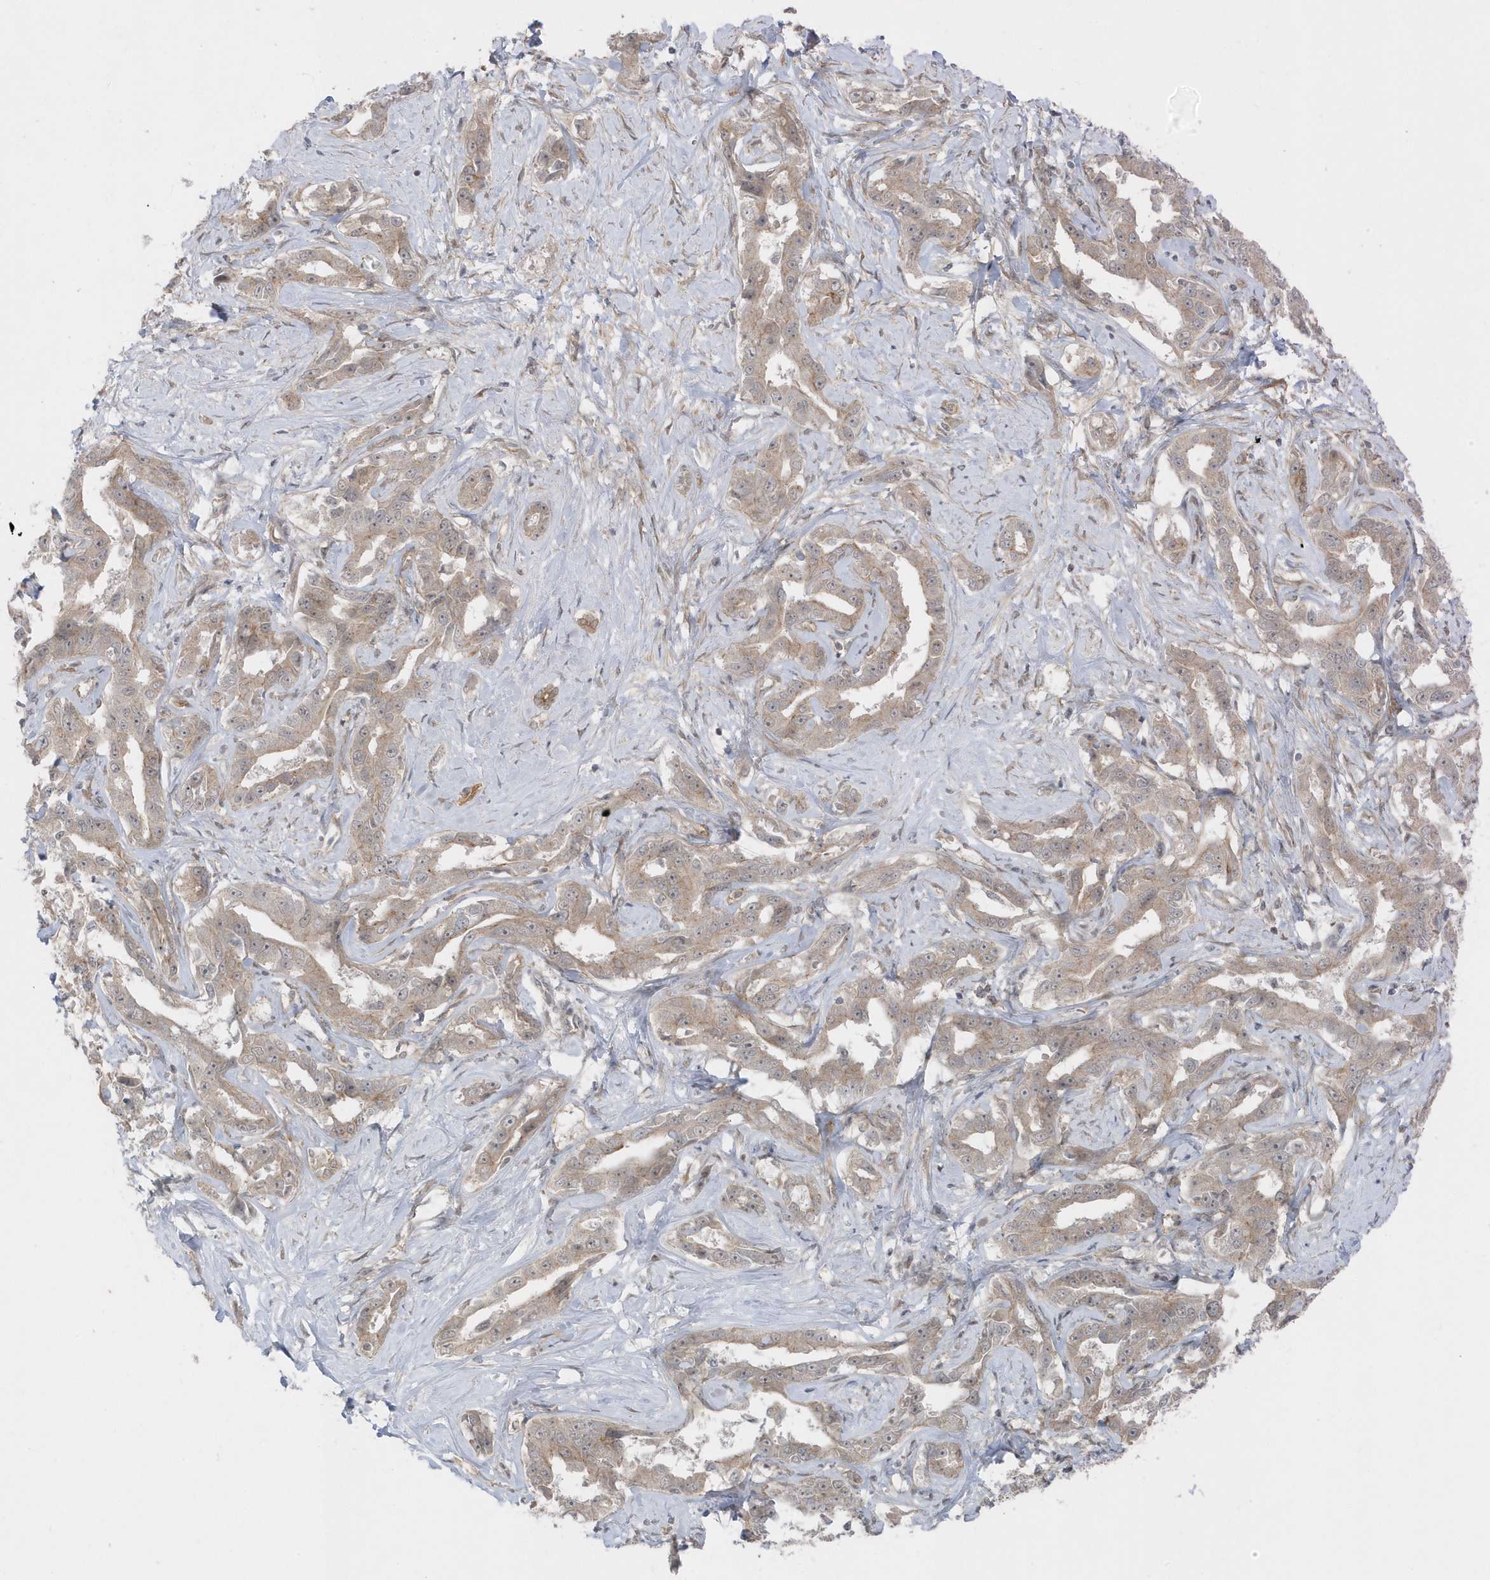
{"staining": {"intensity": "weak", "quantity": "25%-75%", "location": "cytoplasmic/membranous"}, "tissue": "liver cancer", "cell_type": "Tumor cells", "image_type": "cancer", "snomed": [{"axis": "morphology", "description": "Cholangiocarcinoma"}, {"axis": "topography", "description": "Liver"}], "caption": "Protein staining of cholangiocarcinoma (liver) tissue reveals weak cytoplasmic/membranous expression in about 25%-75% of tumor cells. The protein is stained brown, and the nuclei are stained in blue (DAB IHC with brightfield microscopy, high magnification).", "gene": "PARD3B", "patient": {"sex": "male", "age": 59}}